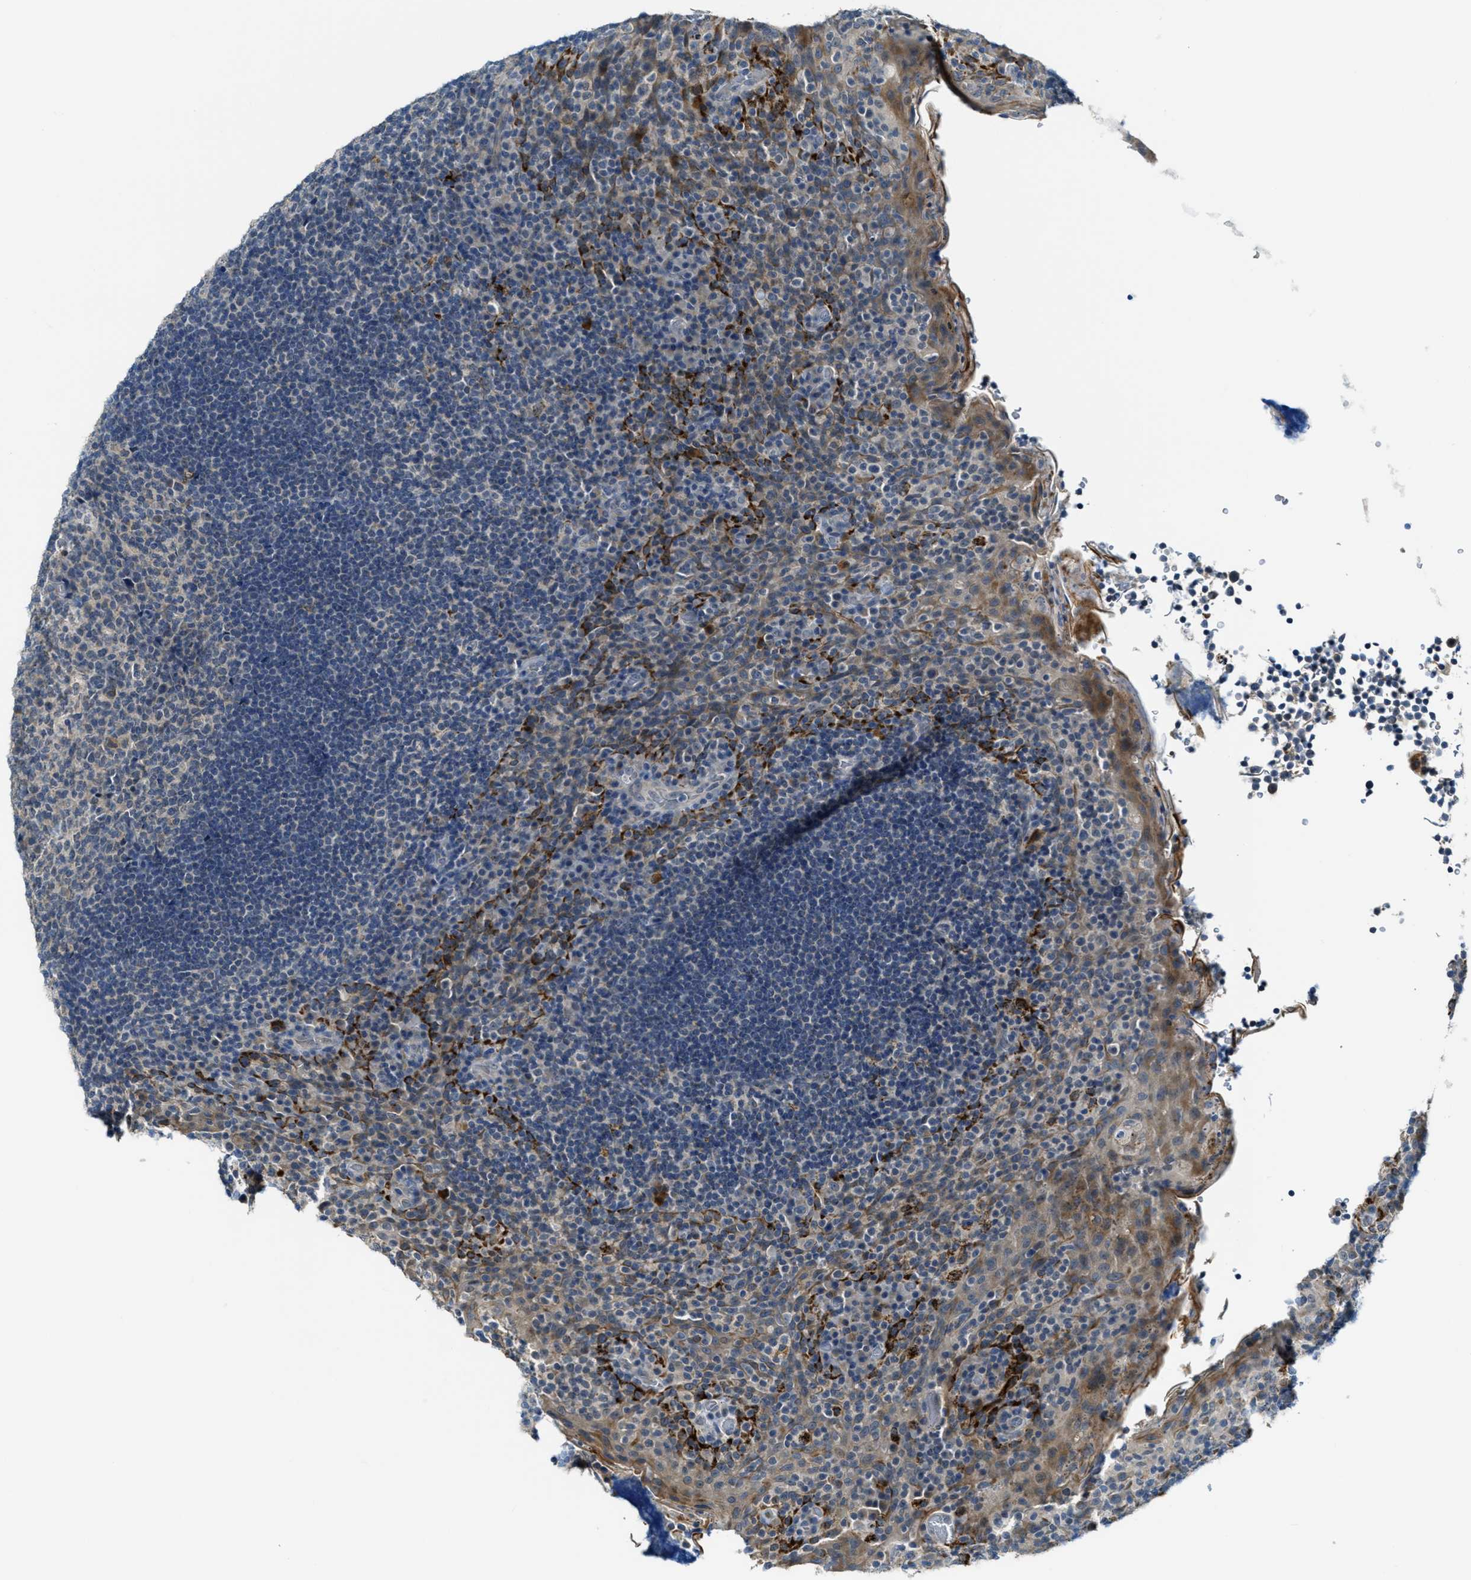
{"staining": {"intensity": "weak", "quantity": "<25%", "location": "cytoplasmic/membranous"}, "tissue": "tonsil", "cell_type": "Germinal center cells", "image_type": "normal", "snomed": [{"axis": "morphology", "description": "Normal tissue, NOS"}, {"axis": "topography", "description": "Tonsil"}], "caption": "Micrograph shows no significant protein staining in germinal center cells of normal tonsil. The staining is performed using DAB (3,3'-diaminobenzidine) brown chromogen with nuclei counter-stained in using hematoxylin.", "gene": "CDON", "patient": {"sex": "male", "age": 17}}